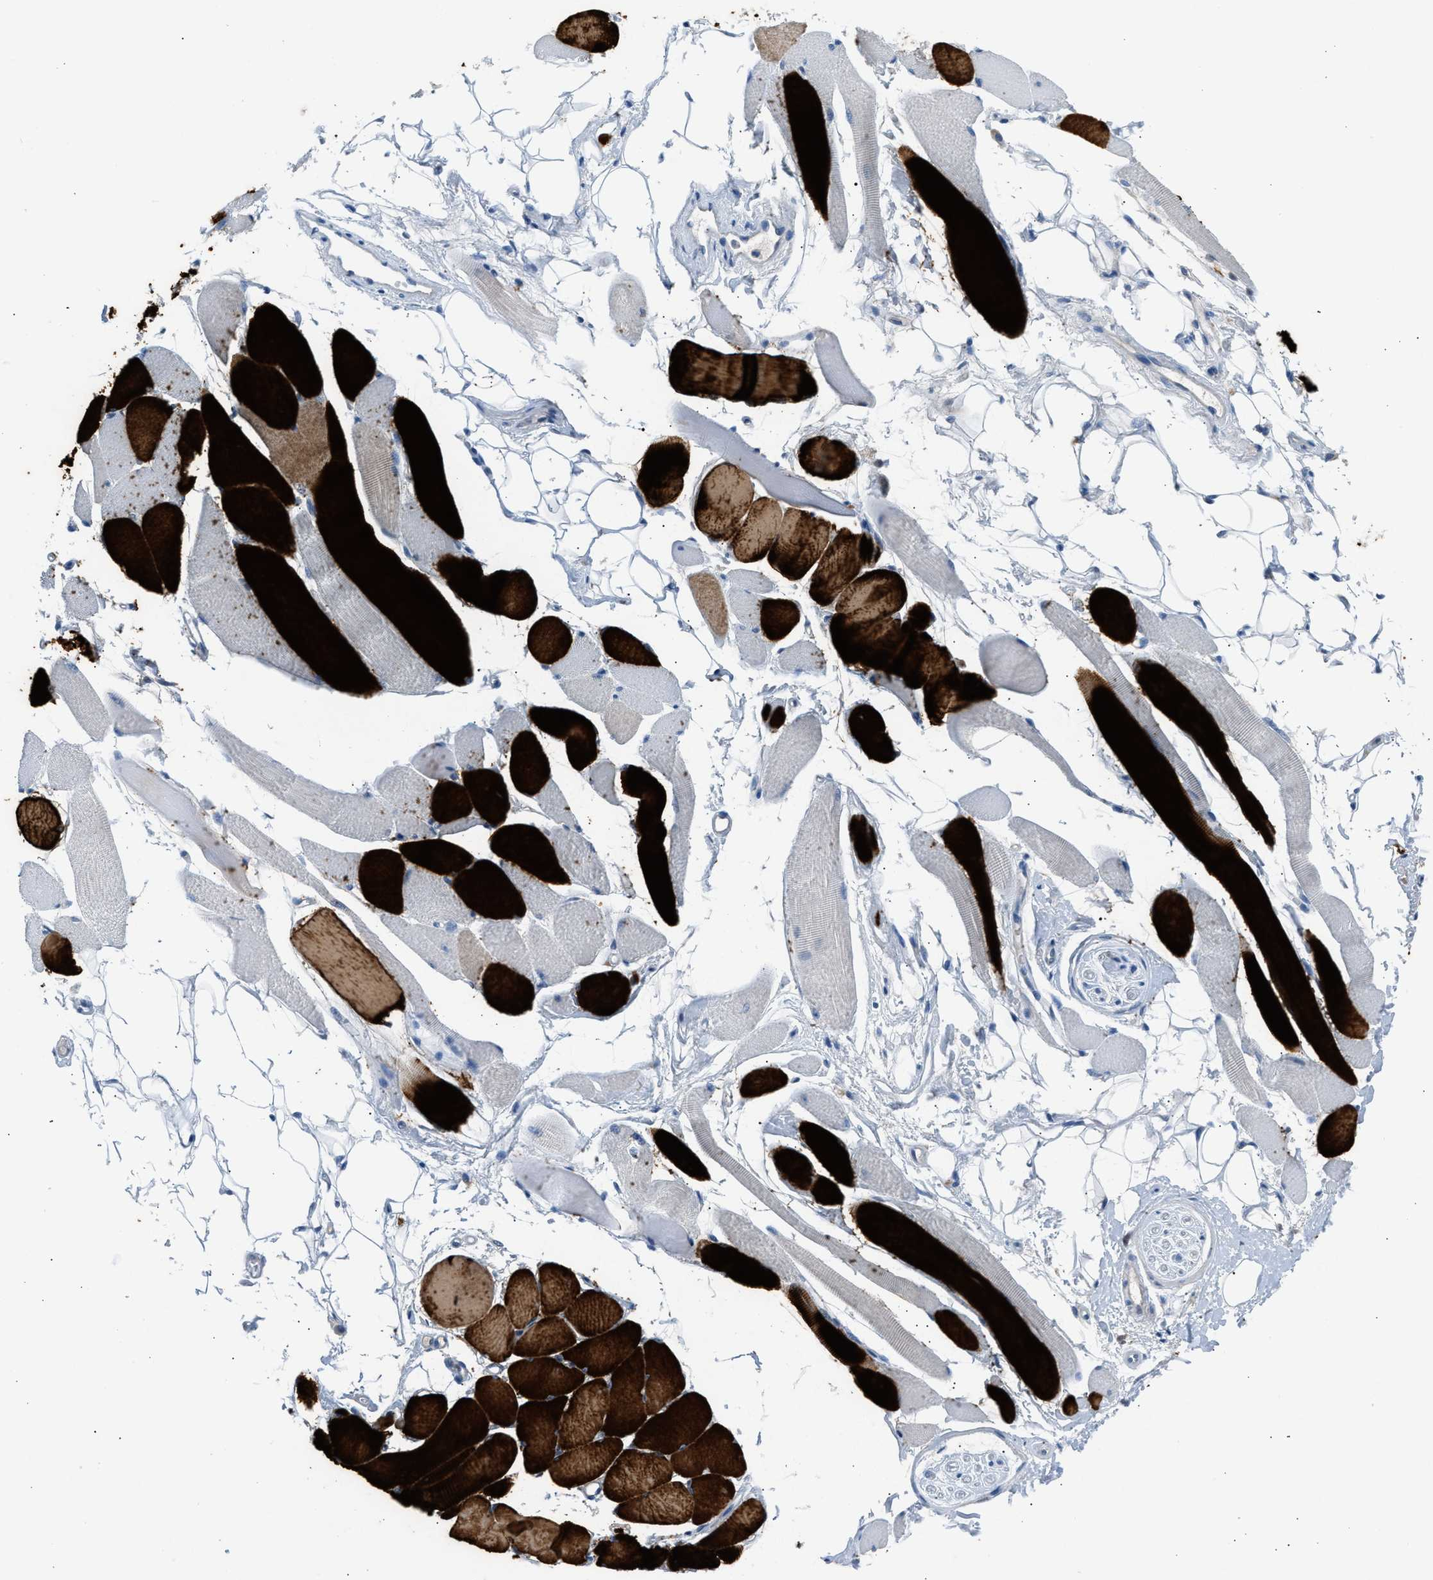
{"staining": {"intensity": "strong", "quantity": "25%-75%", "location": "cytoplasmic/membranous"}, "tissue": "skeletal muscle", "cell_type": "Myocytes", "image_type": "normal", "snomed": [{"axis": "morphology", "description": "Normal tissue, NOS"}, {"axis": "topography", "description": "Skeletal muscle"}, {"axis": "topography", "description": "Peripheral nerve tissue"}], "caption": "Strong cytoplasmic/membranous protein positivity is present in about 25%-75% of myocytes in skeletal muscle.", "gene": "ERBB2", "patient": {"sex": "female", "age": 84}}